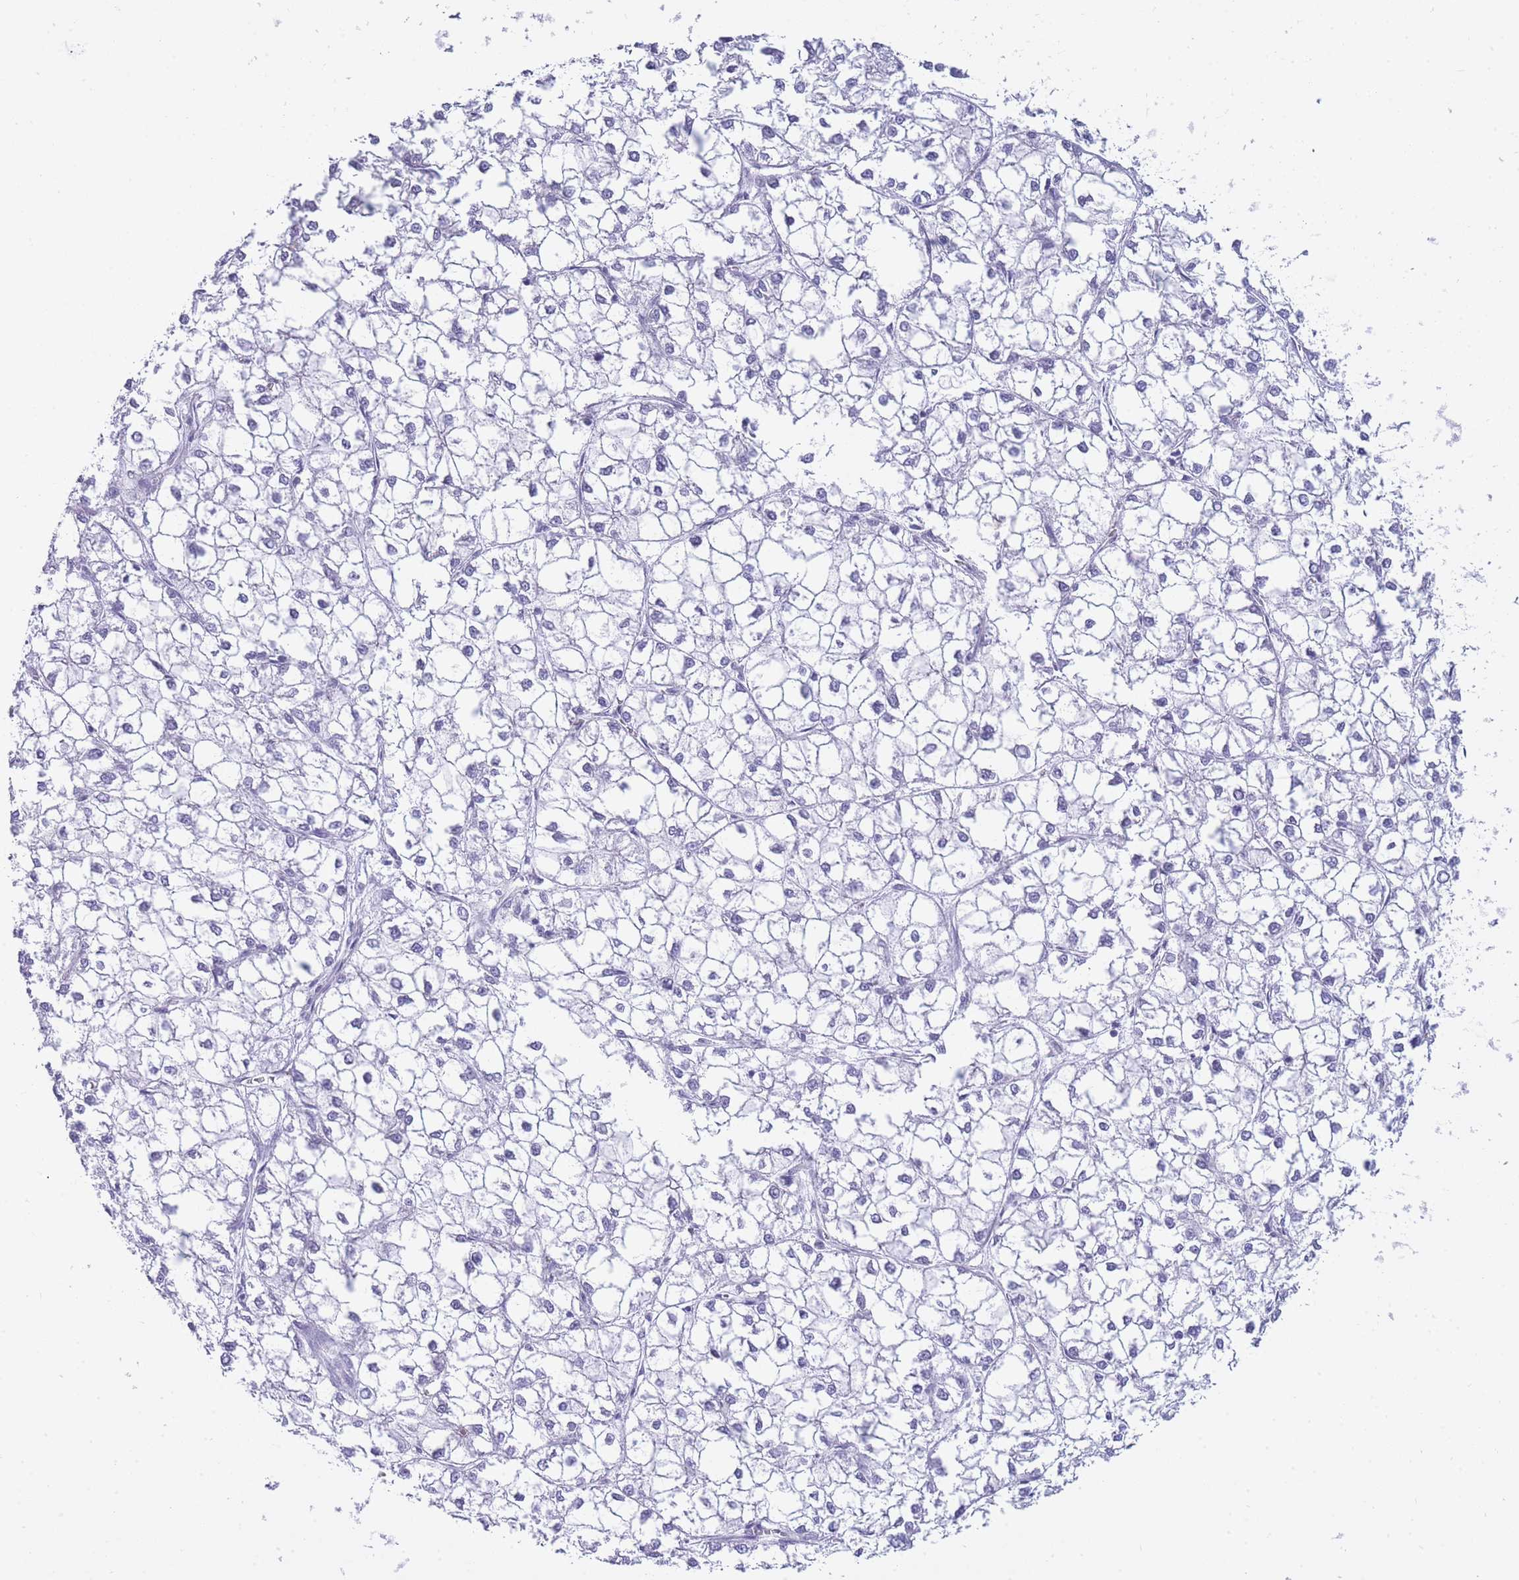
{"staining": {"intensity": "negative", "quantity": "none", "location": "none"}, "tissue": "liver cancer", "cell_type": "Tumor cells", "image_type": "cancer", "snomed": [{"axis": "morphology", "description": "Carcinoma, Hepatocellular, NOS"}, {"axis": "topography", "description": "Liver"}], "caption": "Tumor cells show no significant positivity in hepatocellular carcinoma (liver).", "gene": "FRAT2", "patient": {"sex": "female", "age": 43}}